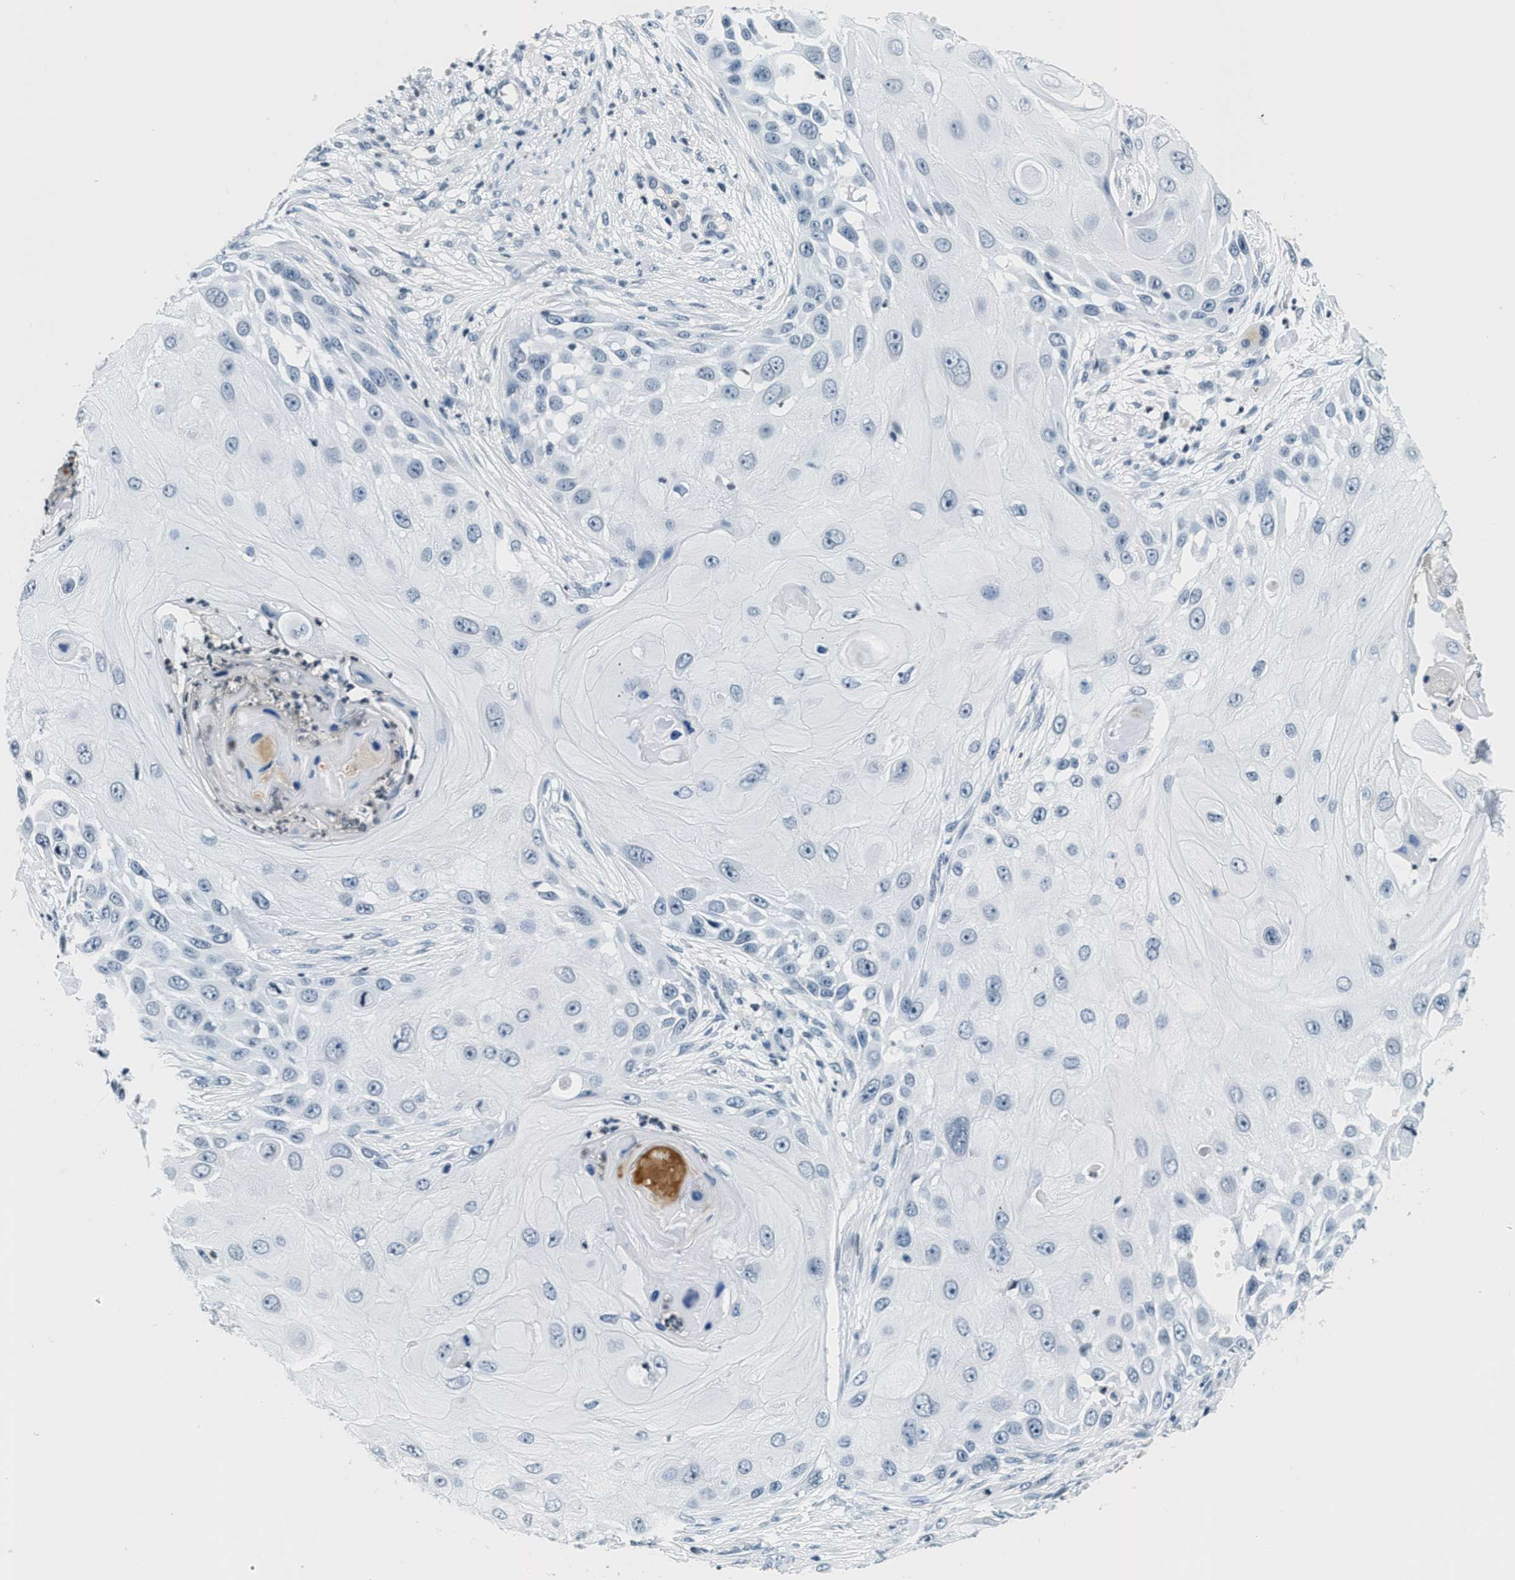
{"staining": {"intensity": "negative", "quantity": "none", "location": "none"}, "tissue": "skin cancer", "cell_type": "Tumor cells", "image_type": "cancer", "snomed": [{"axis": "morphology", "description": "Squamous cell carcinoma, NOS"}, {"axis": "topography", "description": "Skin"}], "caption": "Immunohistochemical staining of squamous cell carcinoma (skin) displays no significant expression in tumor cells.", "gene": "CA4", "patient": {"sex": "female", "age": 44}}